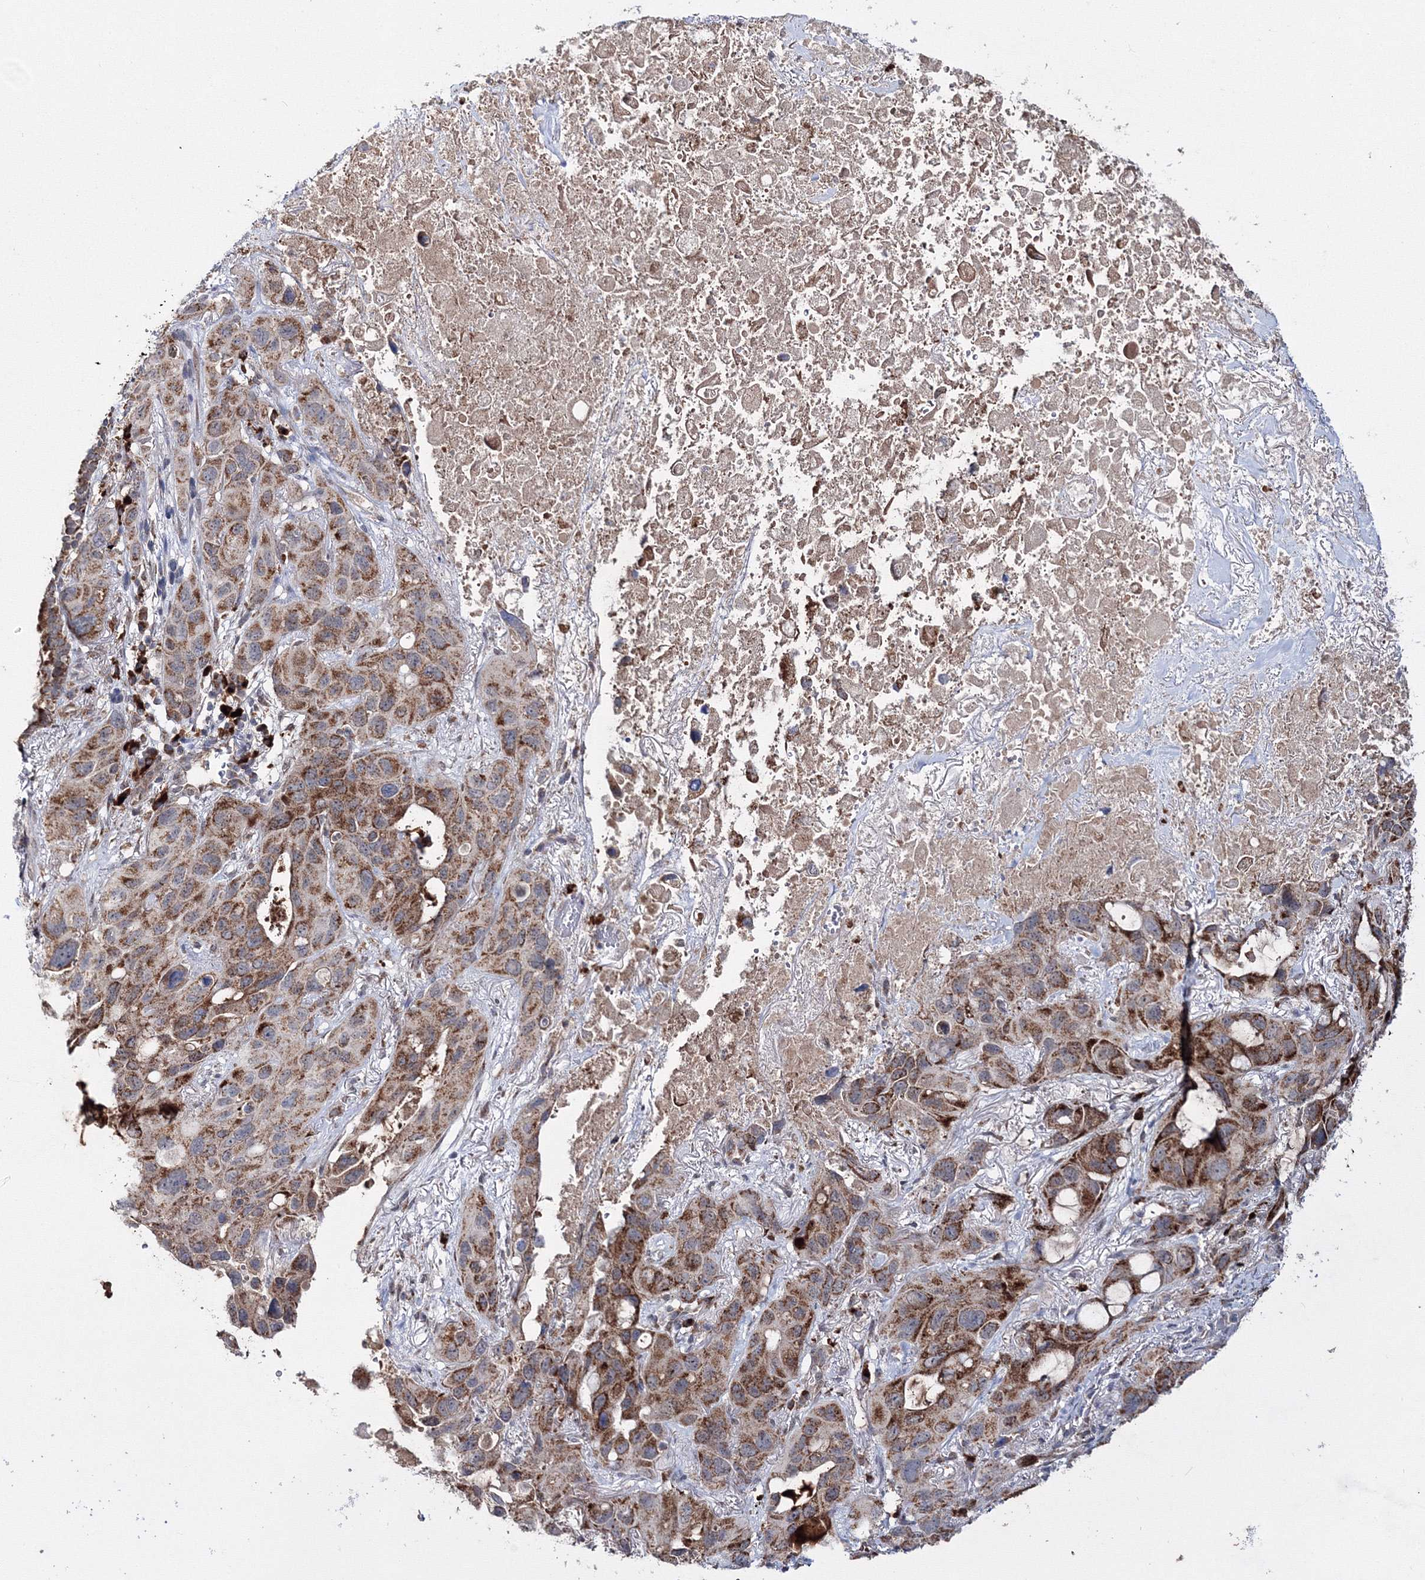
{"staining": {"intensity": "moderate", "quantity": ">75%", "location": "cytoplasmic/membranous"}, "tissue": "lung cancer", "cell_type": "Tumor cells", "image_type": "cancer", "snomed": [{"axis": "morphology", "description": "Squamous cell carcinoma, NOS"}, {"axis": "topography", "description": "Lung"}], "caption": "Moderate cytoplasmic/membranous staining for a protein is appreciated in approximately >75% of tumor cells of lung cancer using immunohistochemistry (IHC).", "gene": "PEX13", "patient": {"sex": "female", "age": 73}}